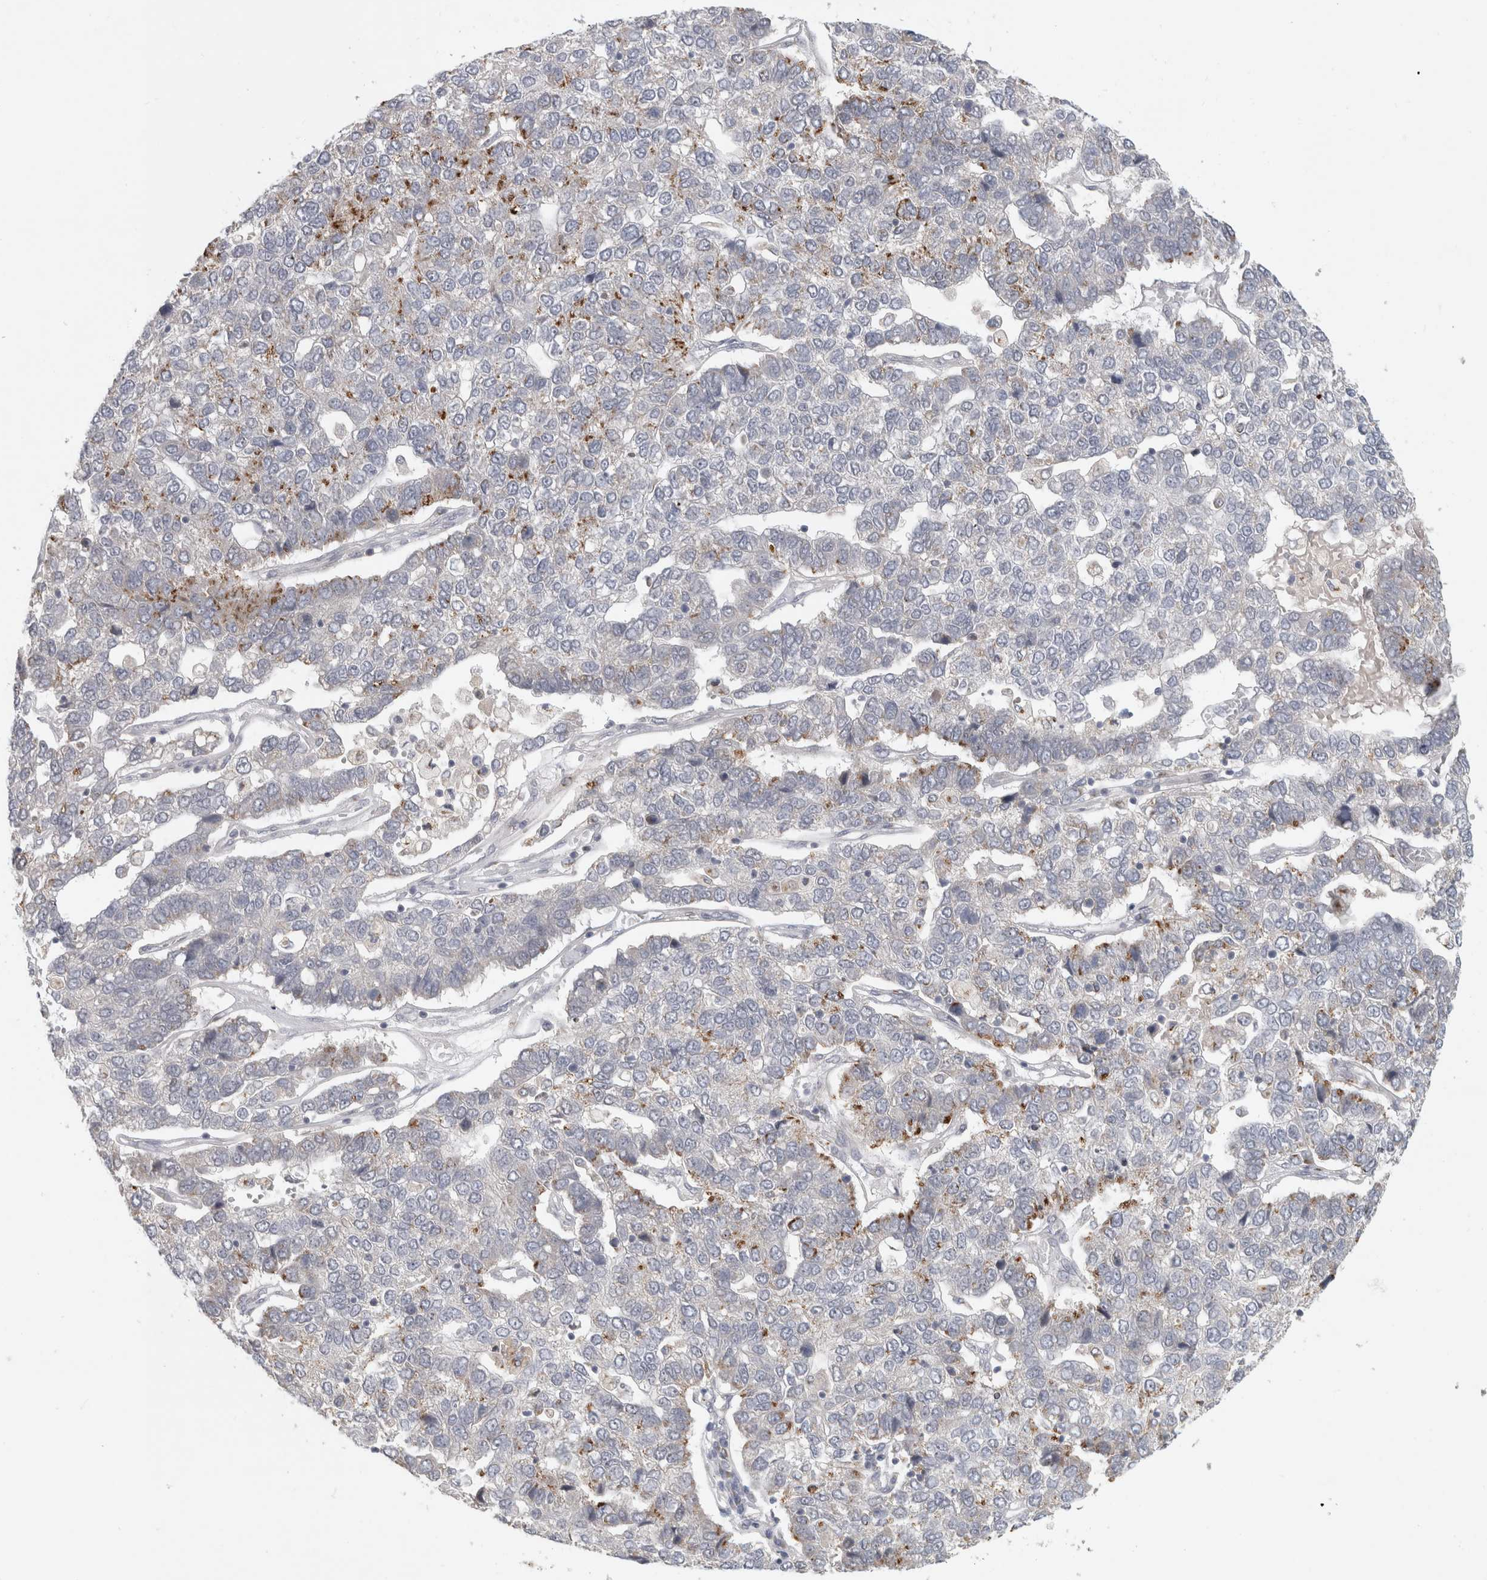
{"staining": {"intensity": "strong", "quantity": "<25%", "location": "cytoplasmic/membranous"}, "tissue": "pancreatic cancer", "cell_type": "Tumor cells", "image_type": "cancer", "snomed": [{"axis": "morphology", "description": "Adenocarcinoma, NOS"}, {"axis": "topography", "description": "Pancreas"}], "caption": "Protein staining of pancreatic cancer (adenocarcinoma) tissue shows strong cytoplasmic/membranous positivity in about <25% of tumor cells. Using DAB (3,3'-diaminobenzidine) (brown) and hematoxylin (blue) stains, captured at high magnification using brightfield microscopy.", "gene": "MGAT1", "patient": {"sex": "female", "age": 61}}